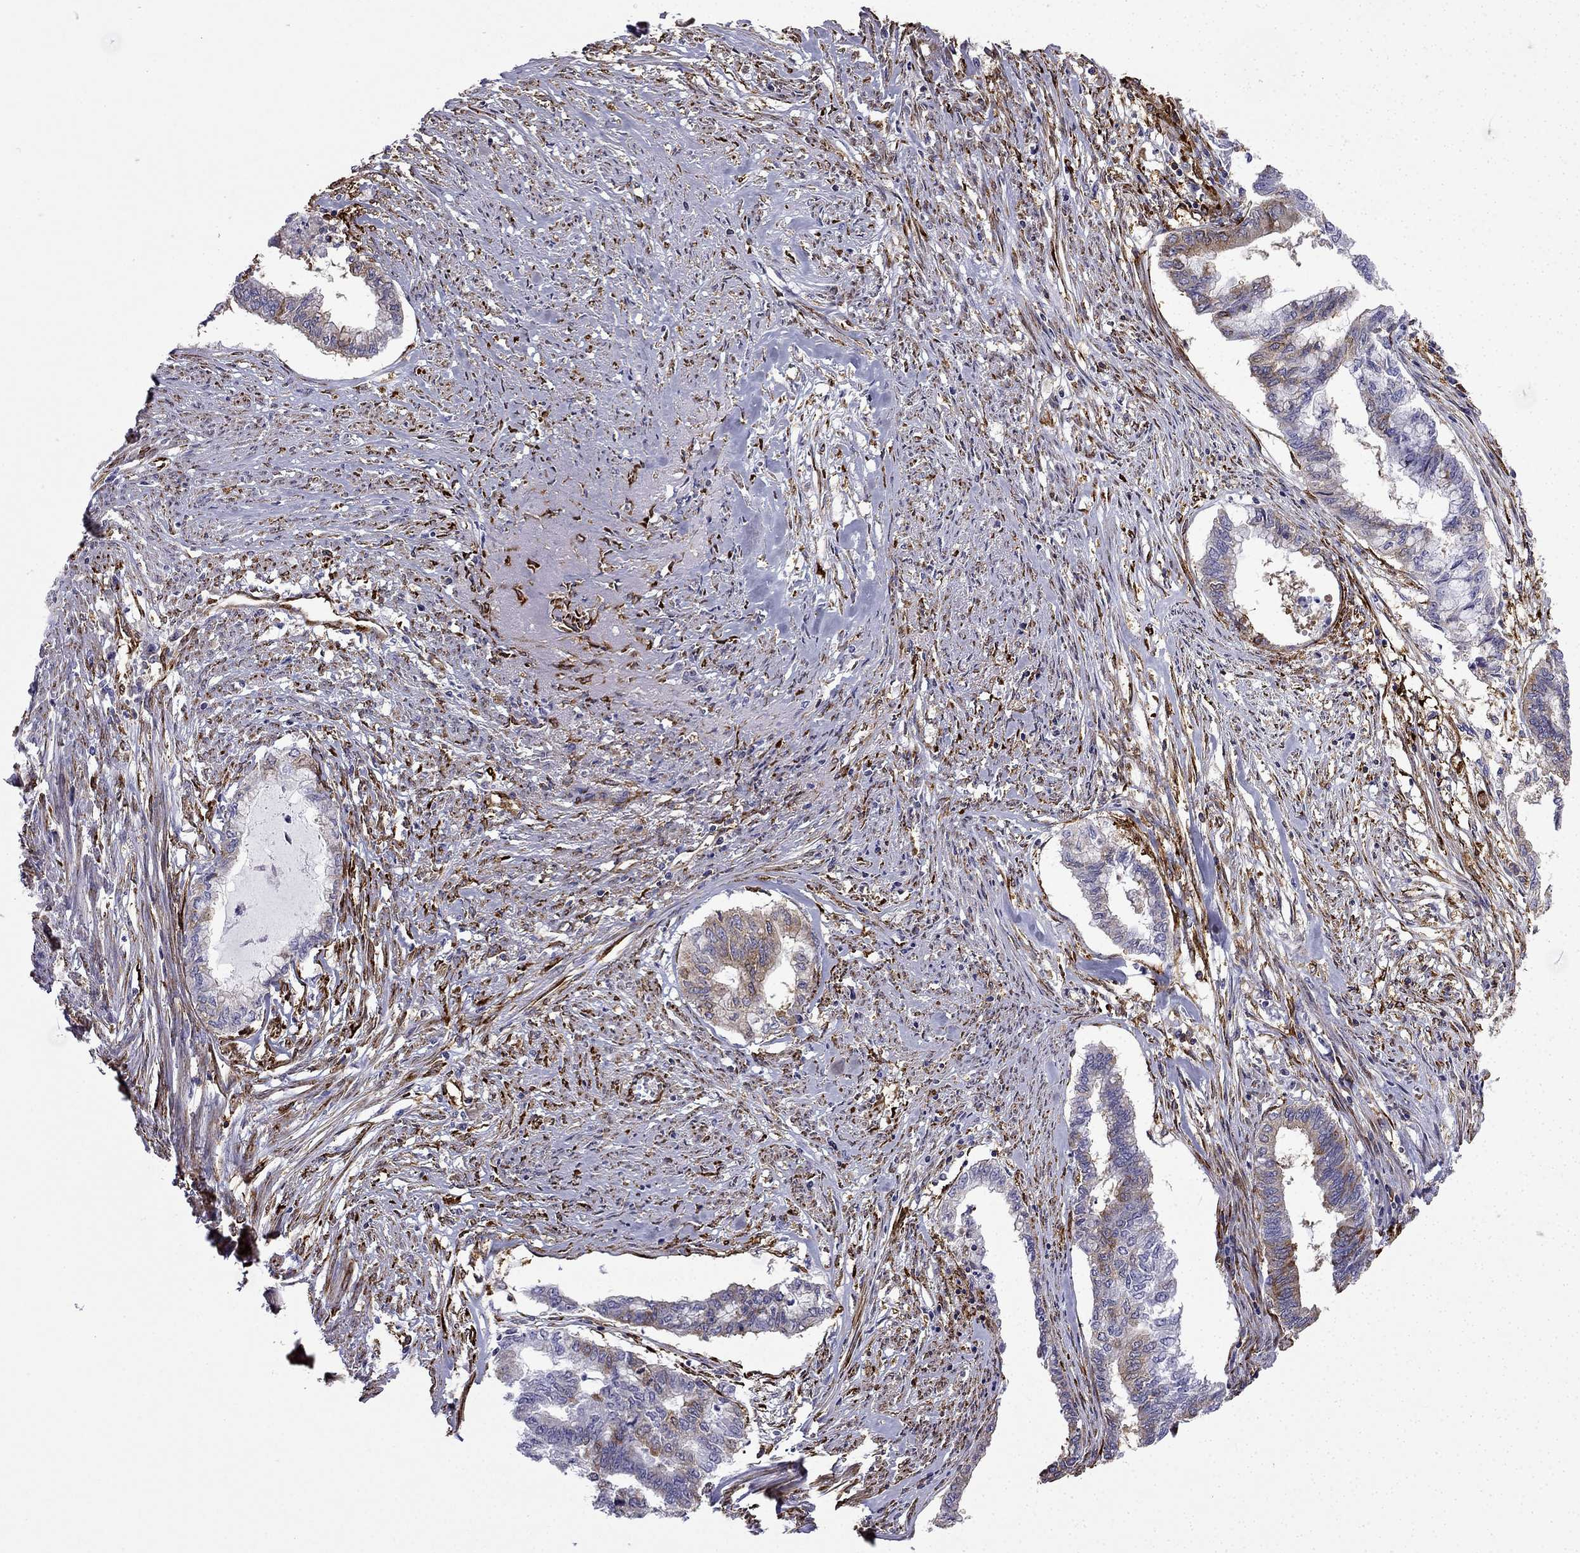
{"staining": {"intensity": "moderate", "quantity": "<25%", "location": "cytoplasmic/membranous"}, "tissue": "endometrial cancer", "cell_type": "Tumor cells", "image_type": "cancer", "snomed": [{"axis": "morphology", "description": "Adenocarcinoma, NOS"}, {"axis": "topography", "description": "Endometrium"}], "caption": "IHC of human endometrial cancer exhibits low levels of moderate cytoplasmic/membranous staining in about <25% of tumor cells.", "gene": "MAP4", "patient": {"sex": "female", "age": 79}}